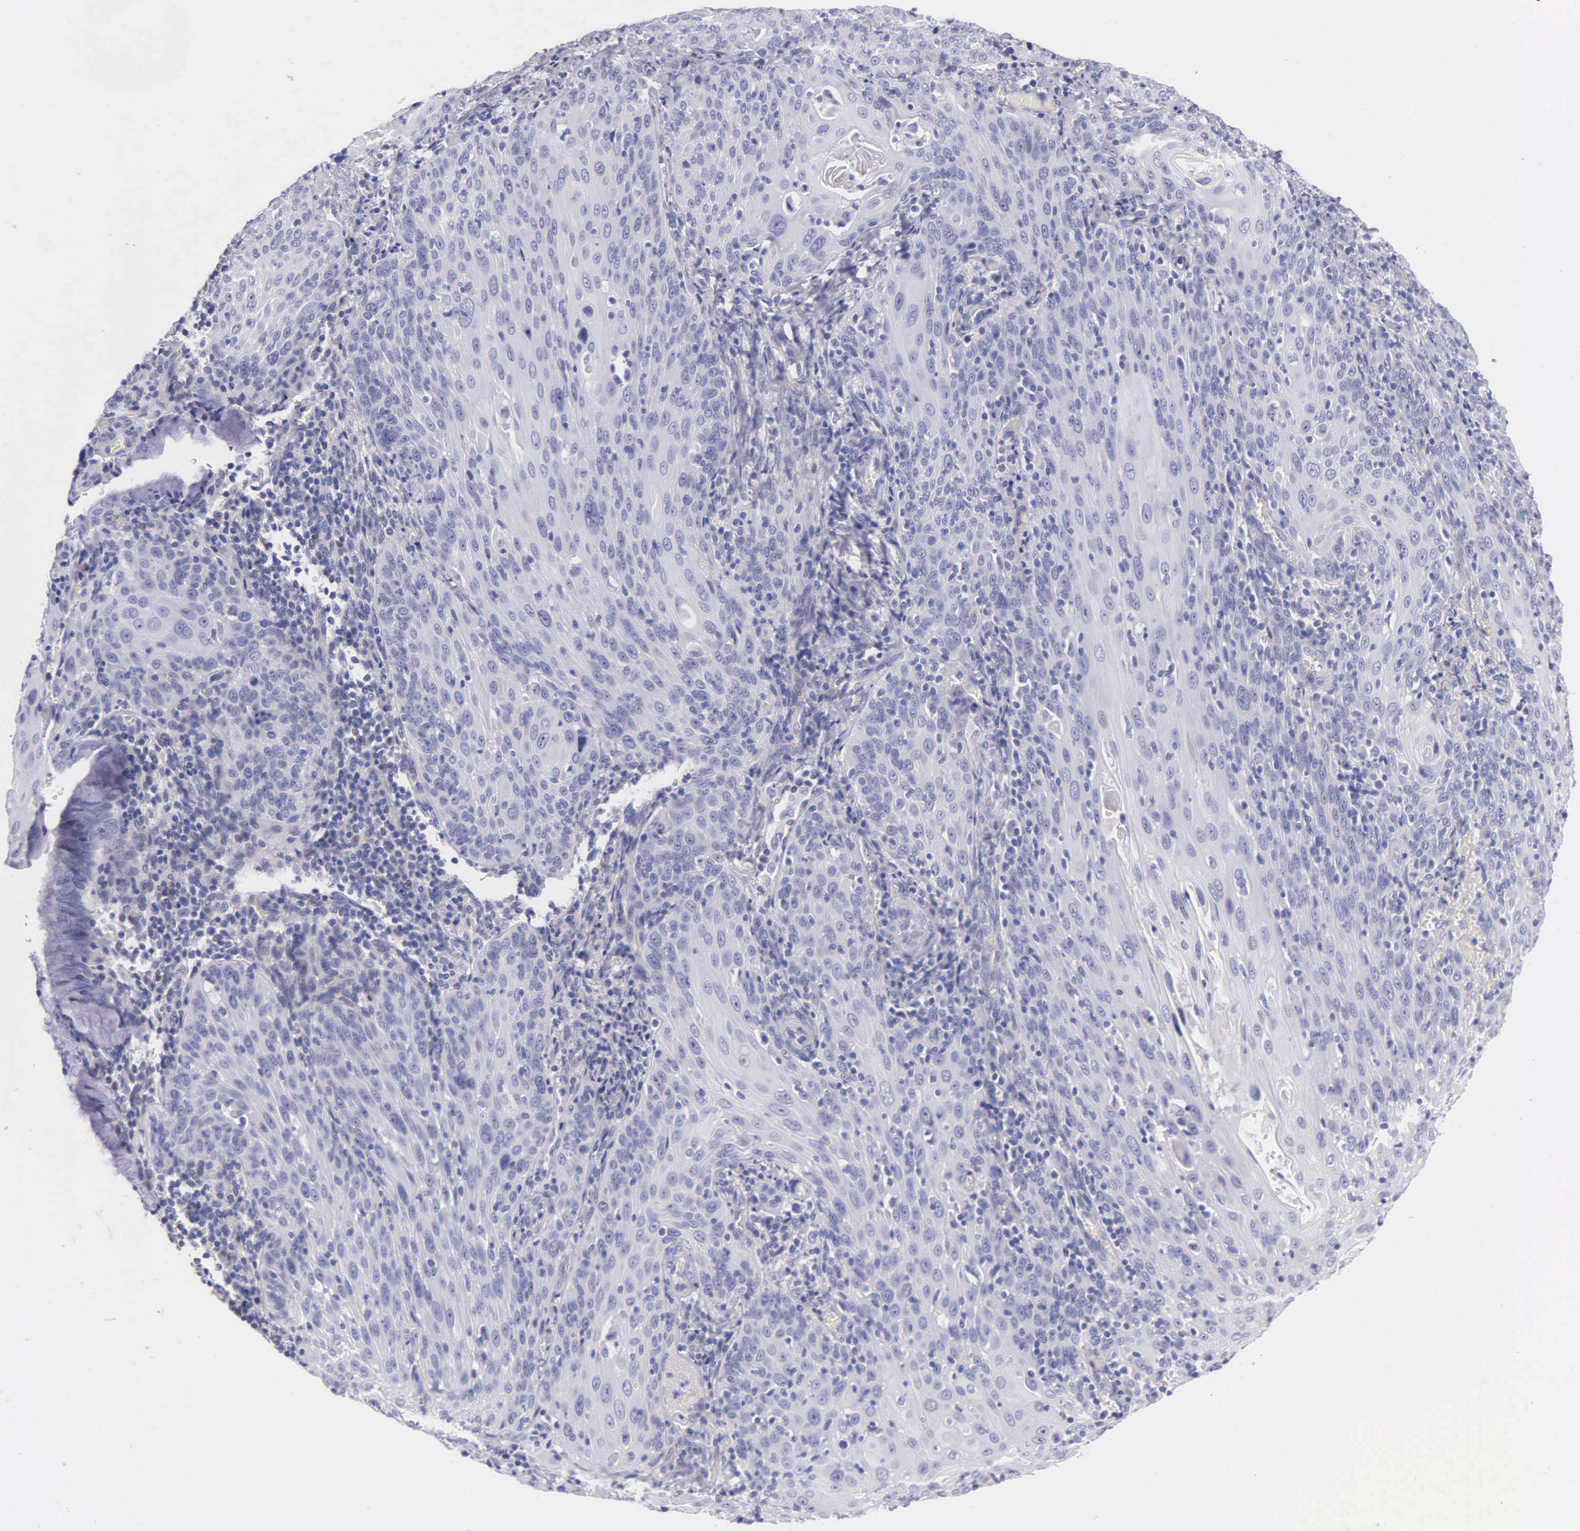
{"staining": {"intensity": "negative", "quantity": "none", "location": "none"}, "tissue": "cervical cancer", "cell_type": "Tumor cells", "image_type": "cancer", "snomed": [{"axis": "morphology", "description": "Squamous cell carcinoma, NOS"}, {"axis": "topography", "description": "Cervix"}], "caption": "Micrograph shows no protein expression in tumor cells of cervical cancer (squamous cell carcinoma) tissue.", "gene": "GSTT2", "patient": {"sex": "female", "age": 54}}